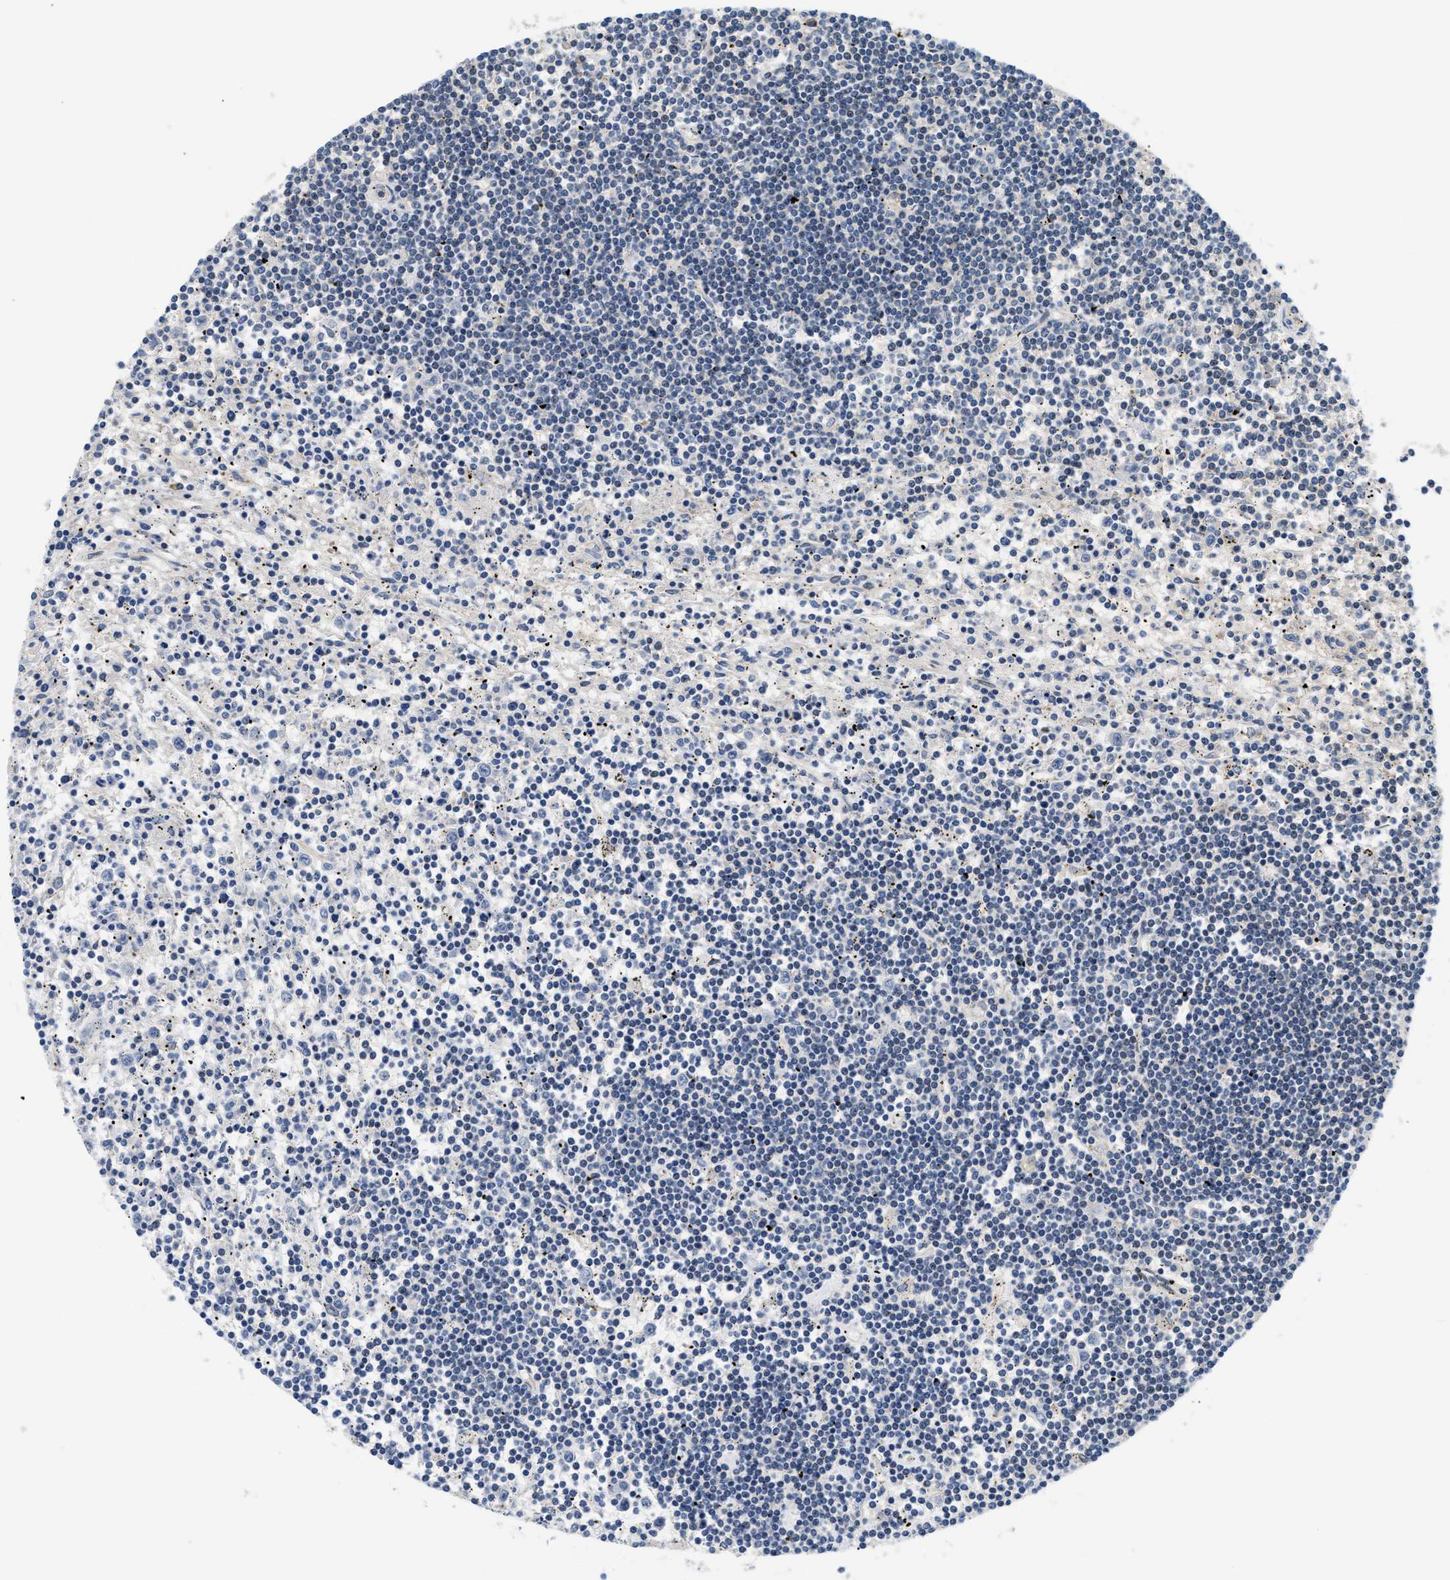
{"staining": {"intensity": "negative", "quantity": "none", "location": "none"}, "tissue": "lymphoma", "cell_type": "Tumor cells", "image_type": "cancer", "snomed": [{"axis": "morphology", "description": "Malignant lymphoma, non-Hodgkin's type, Low grade"}, {"axis": "topography", "description": "Spleen"}], "caption": "IHC of human low-grade malignant lymphoma, non-Hodgkin's type displays no expression in tumor cells.", "gene": "TNIP2", "patient": {"sex": "male", "age": 76}}